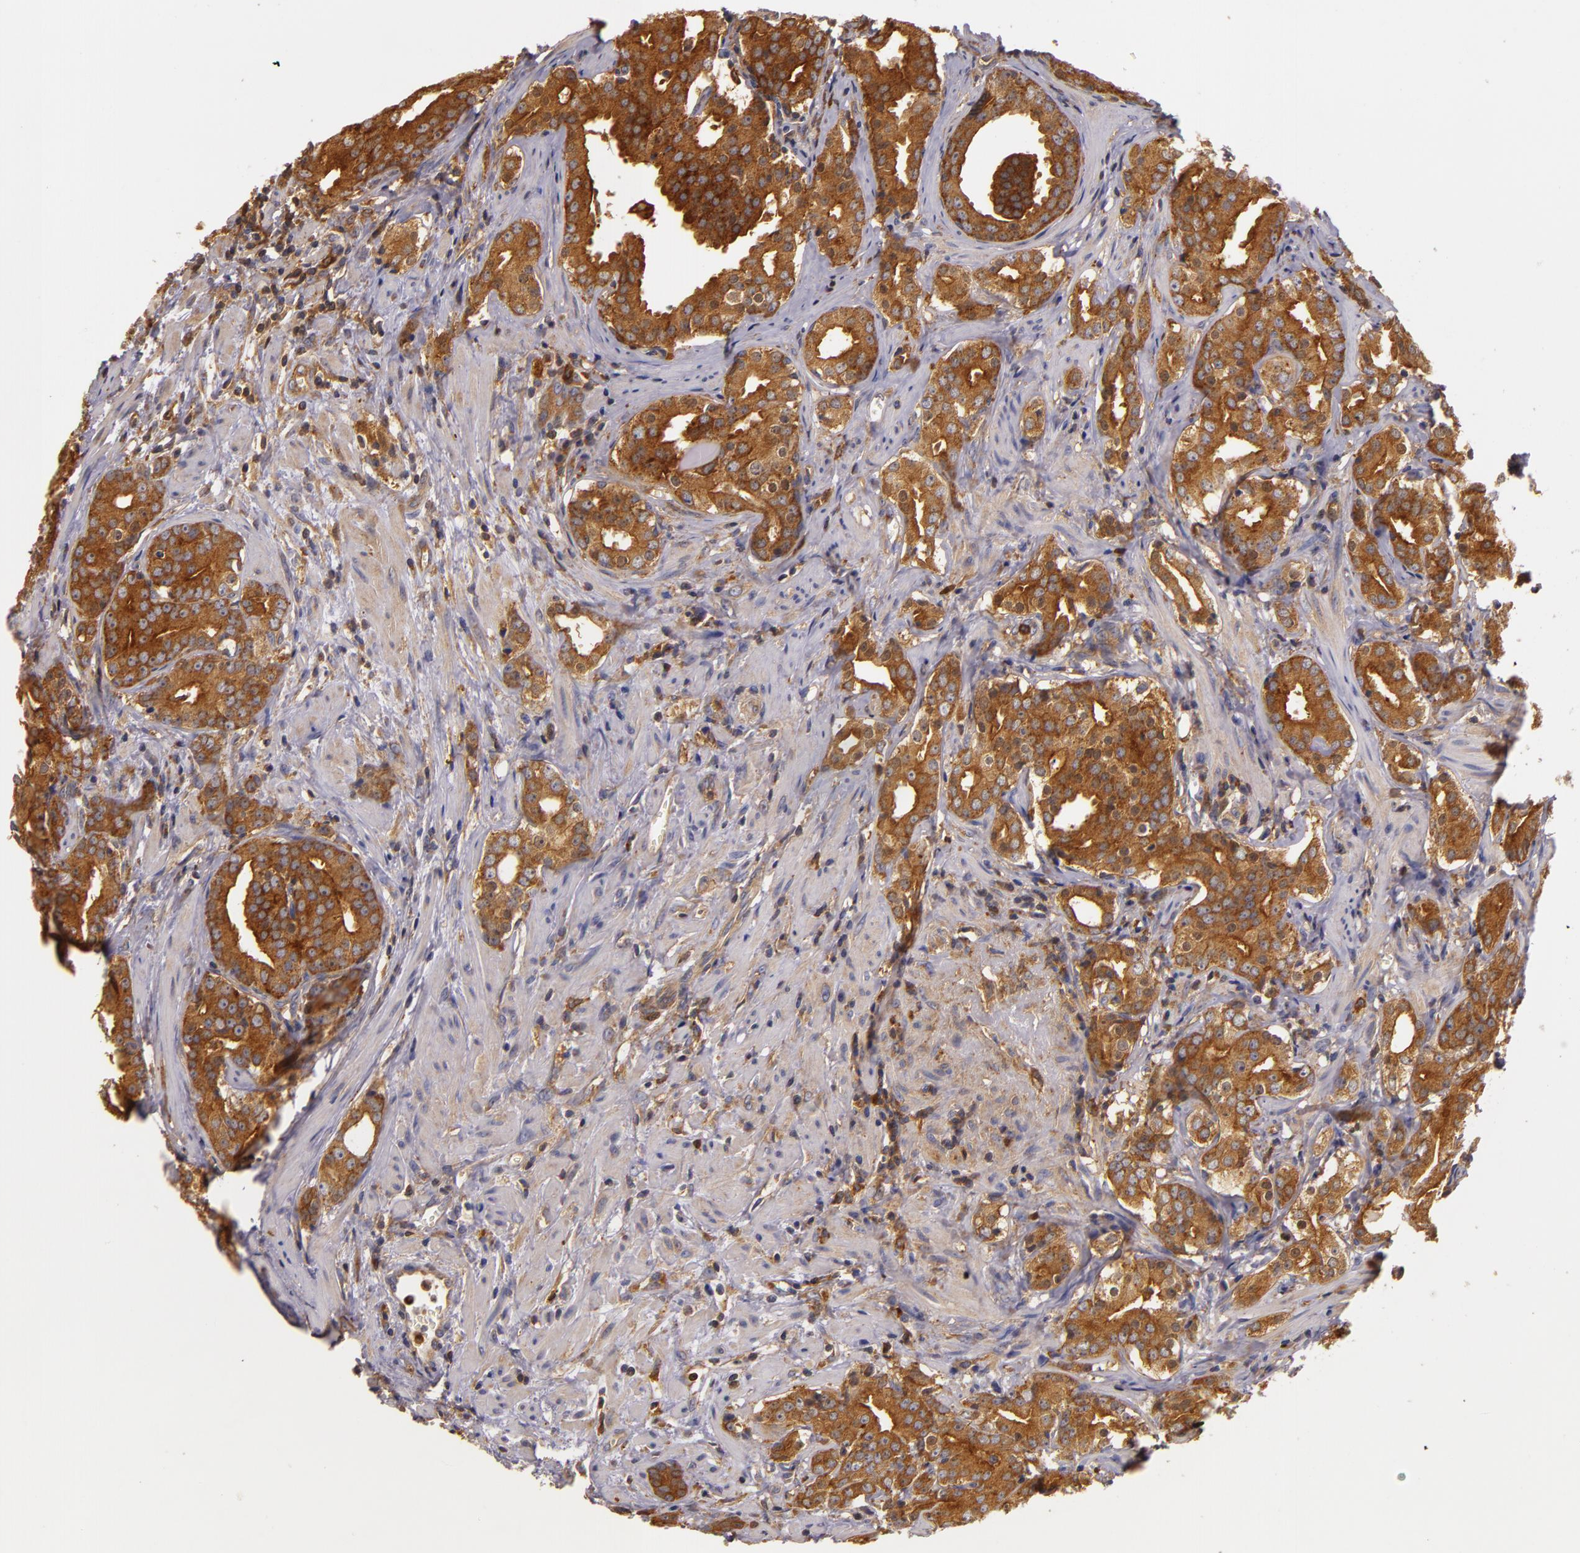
{"staining": {"intensity": "strong", "quantity": ">75%", "location": "cytoplasmic/membranous"}, "tissue": "prostate cancer", "cell_type": "Tumor cells", "image_type": "cancer", "snomed": [{"axis": "morphology", "description": "Adenocarcinoma, Low grade"}, {"axis": "topography", "description": "Prostate"}], "caption": "The micrograph shows immunohistochemical staining of prostate adenocarcinoma (low-grade). There is strong cytoplasmic/membranous staining is present in about >75% of tumor cells. (IHC, brightfield microscopy, high magnification).", "gene": "TOM1", "patient": {"sex": "male", "age": 59}}